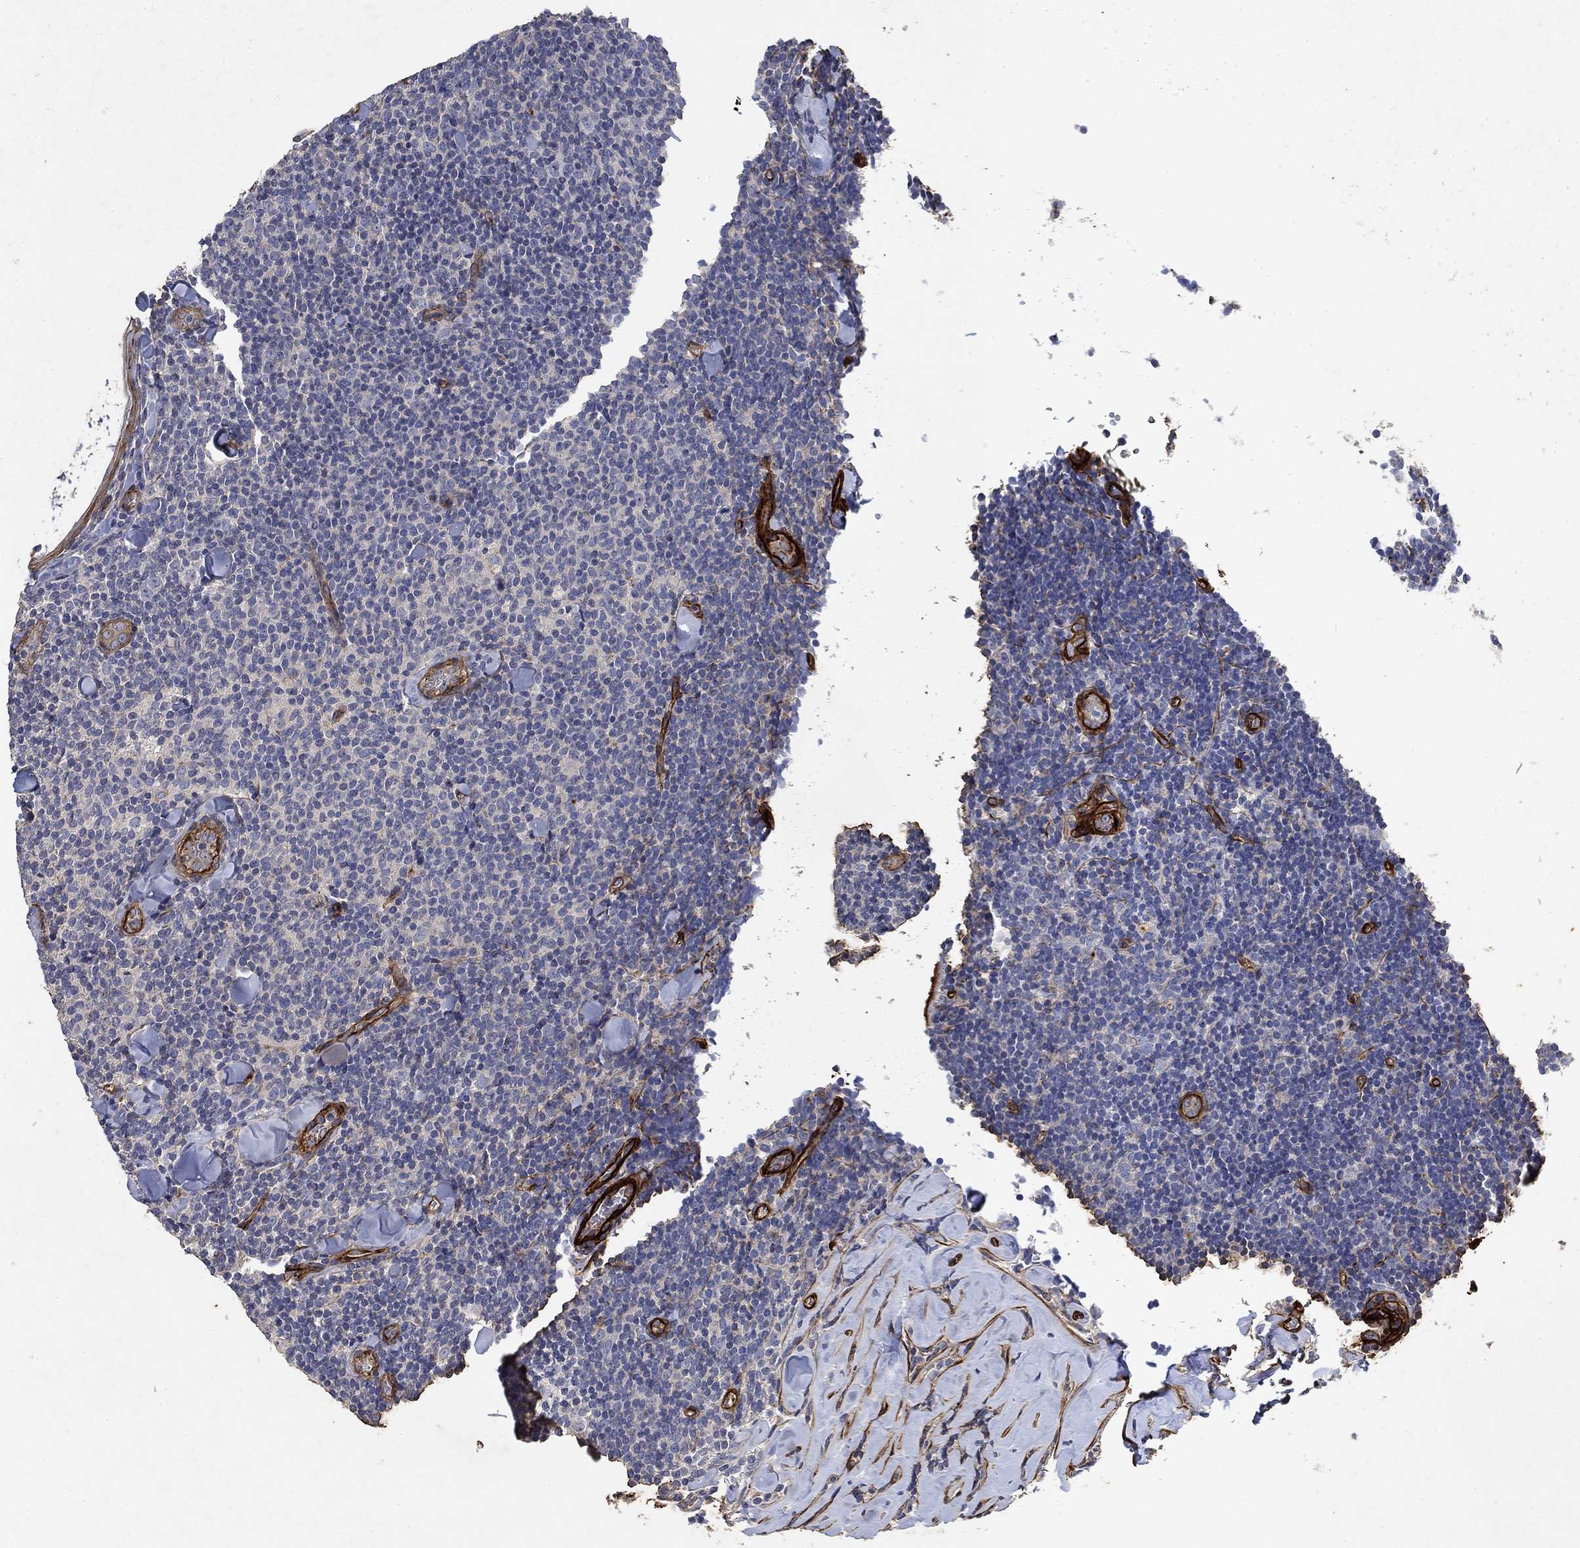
{"staining": {"intensity": "negative", "quantity": "none", "location": "none"}, "tissue": "lymphoma", "cell_type": "Tumor cells", "image_type": "cancer", "snomed": [{"axis": "morphology", "description": "Malignant lymphoma, non-Hodgkin's type, Low grade"}, {"axis": "topography", "description": "Lymph node"}], "caption": "Tumor cells are negative for brown protein staining in lymphoma.", "gene": "COL4A2", "patient": {"sex": "female", "age": 56}}